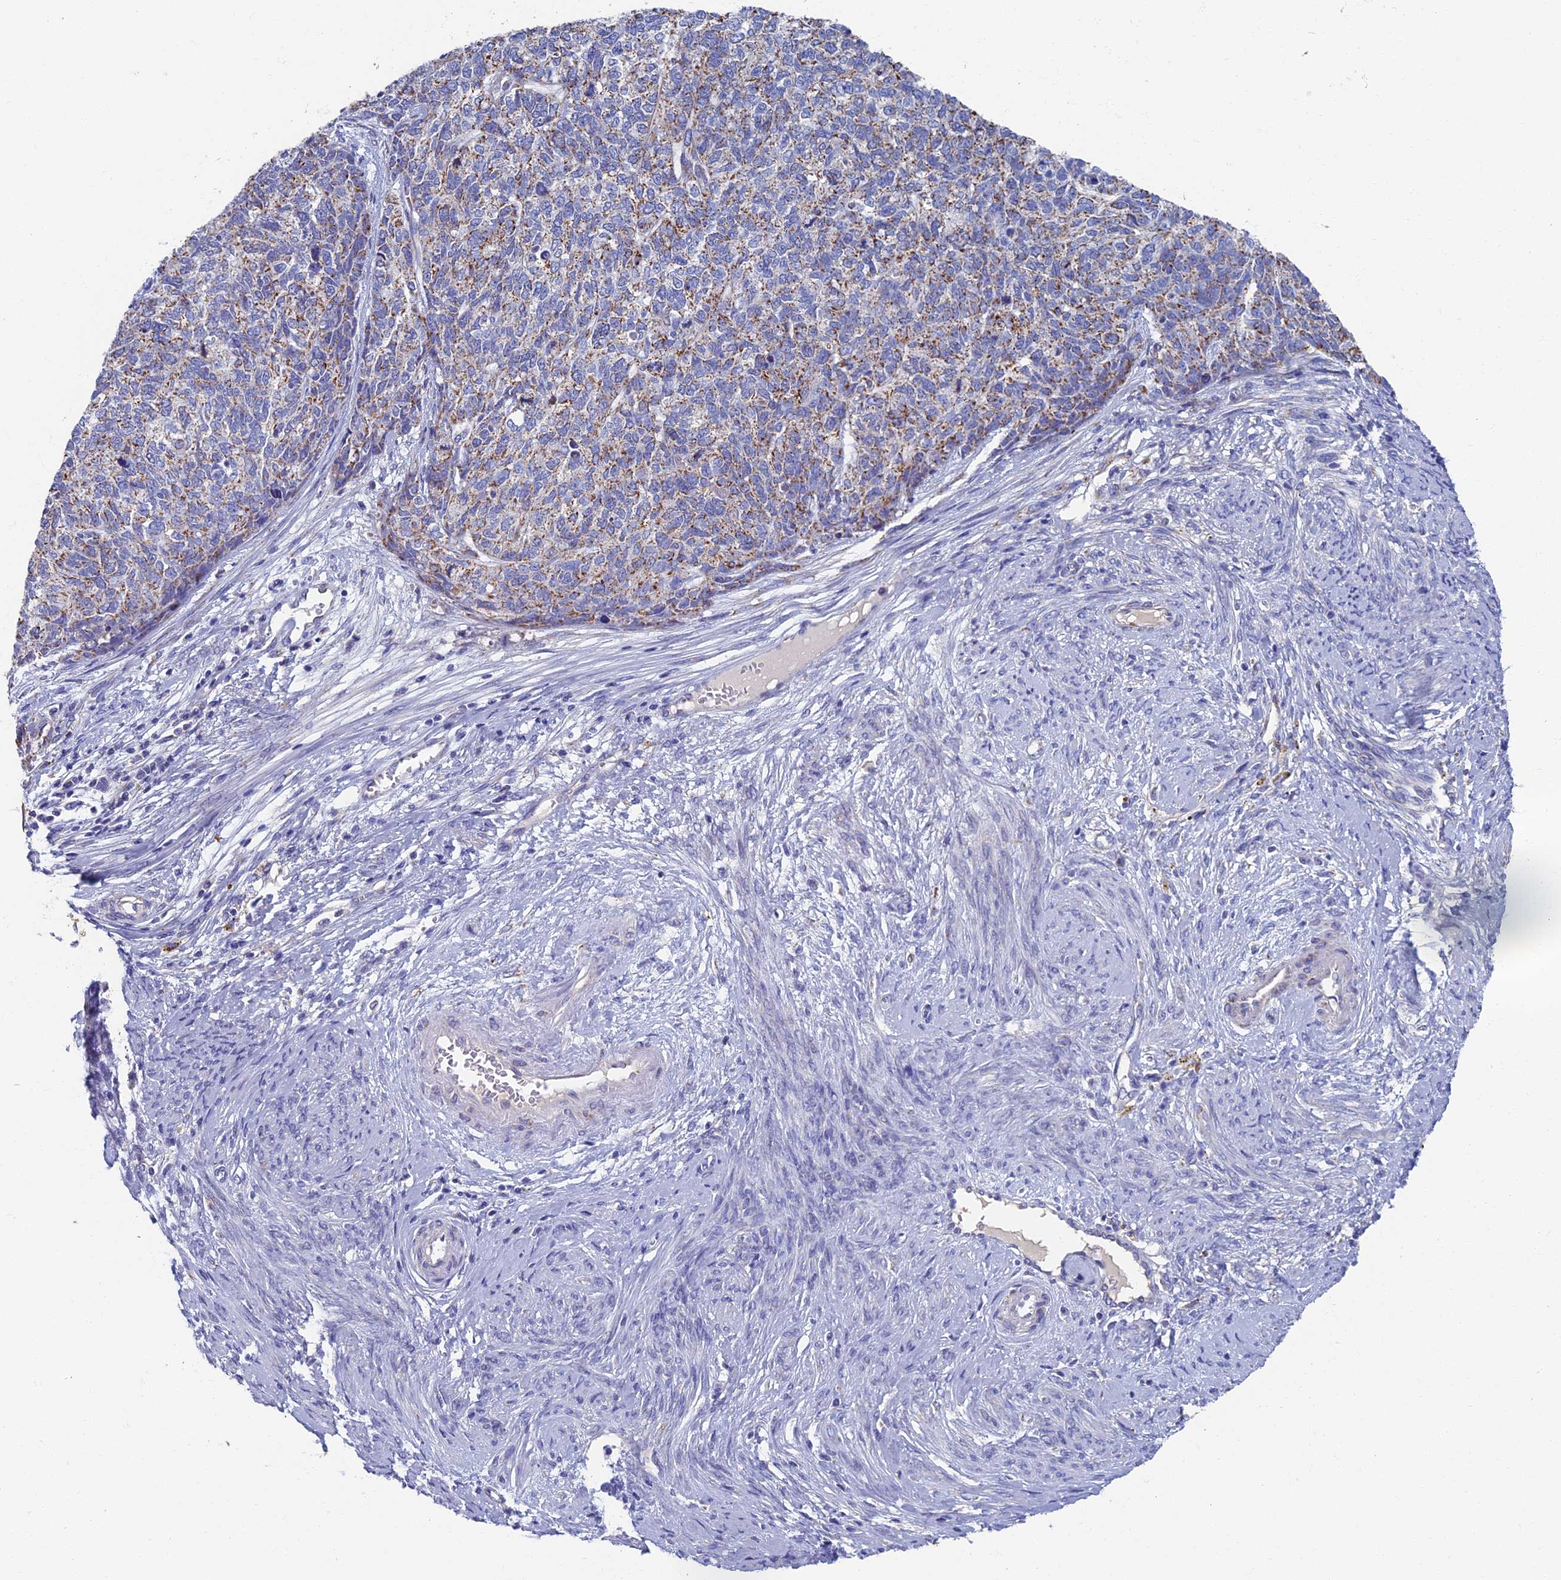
{"staining": {"intensity": "moderate", "quantity": "25%-75%", "location": "cytoplasmic/membranous"}, "tissue": "cervical cancer", "cell_type": "Tumor cells", "image_type": "cancer", "snomed": [{"axis": "morphology", "description": "Squamous cell carcinoma, NOS"}, {"axis": "topography", "description": "Cervix"}], "caption": "Protein analysis of cervical cancer (squamous cell carcinoma) tissue shows moderate cytoplasmic/membranous expression in approximately 25%-75% of tumor cells.", "gene": "OAT", "patient": {"sex": "female", "age": 63}}